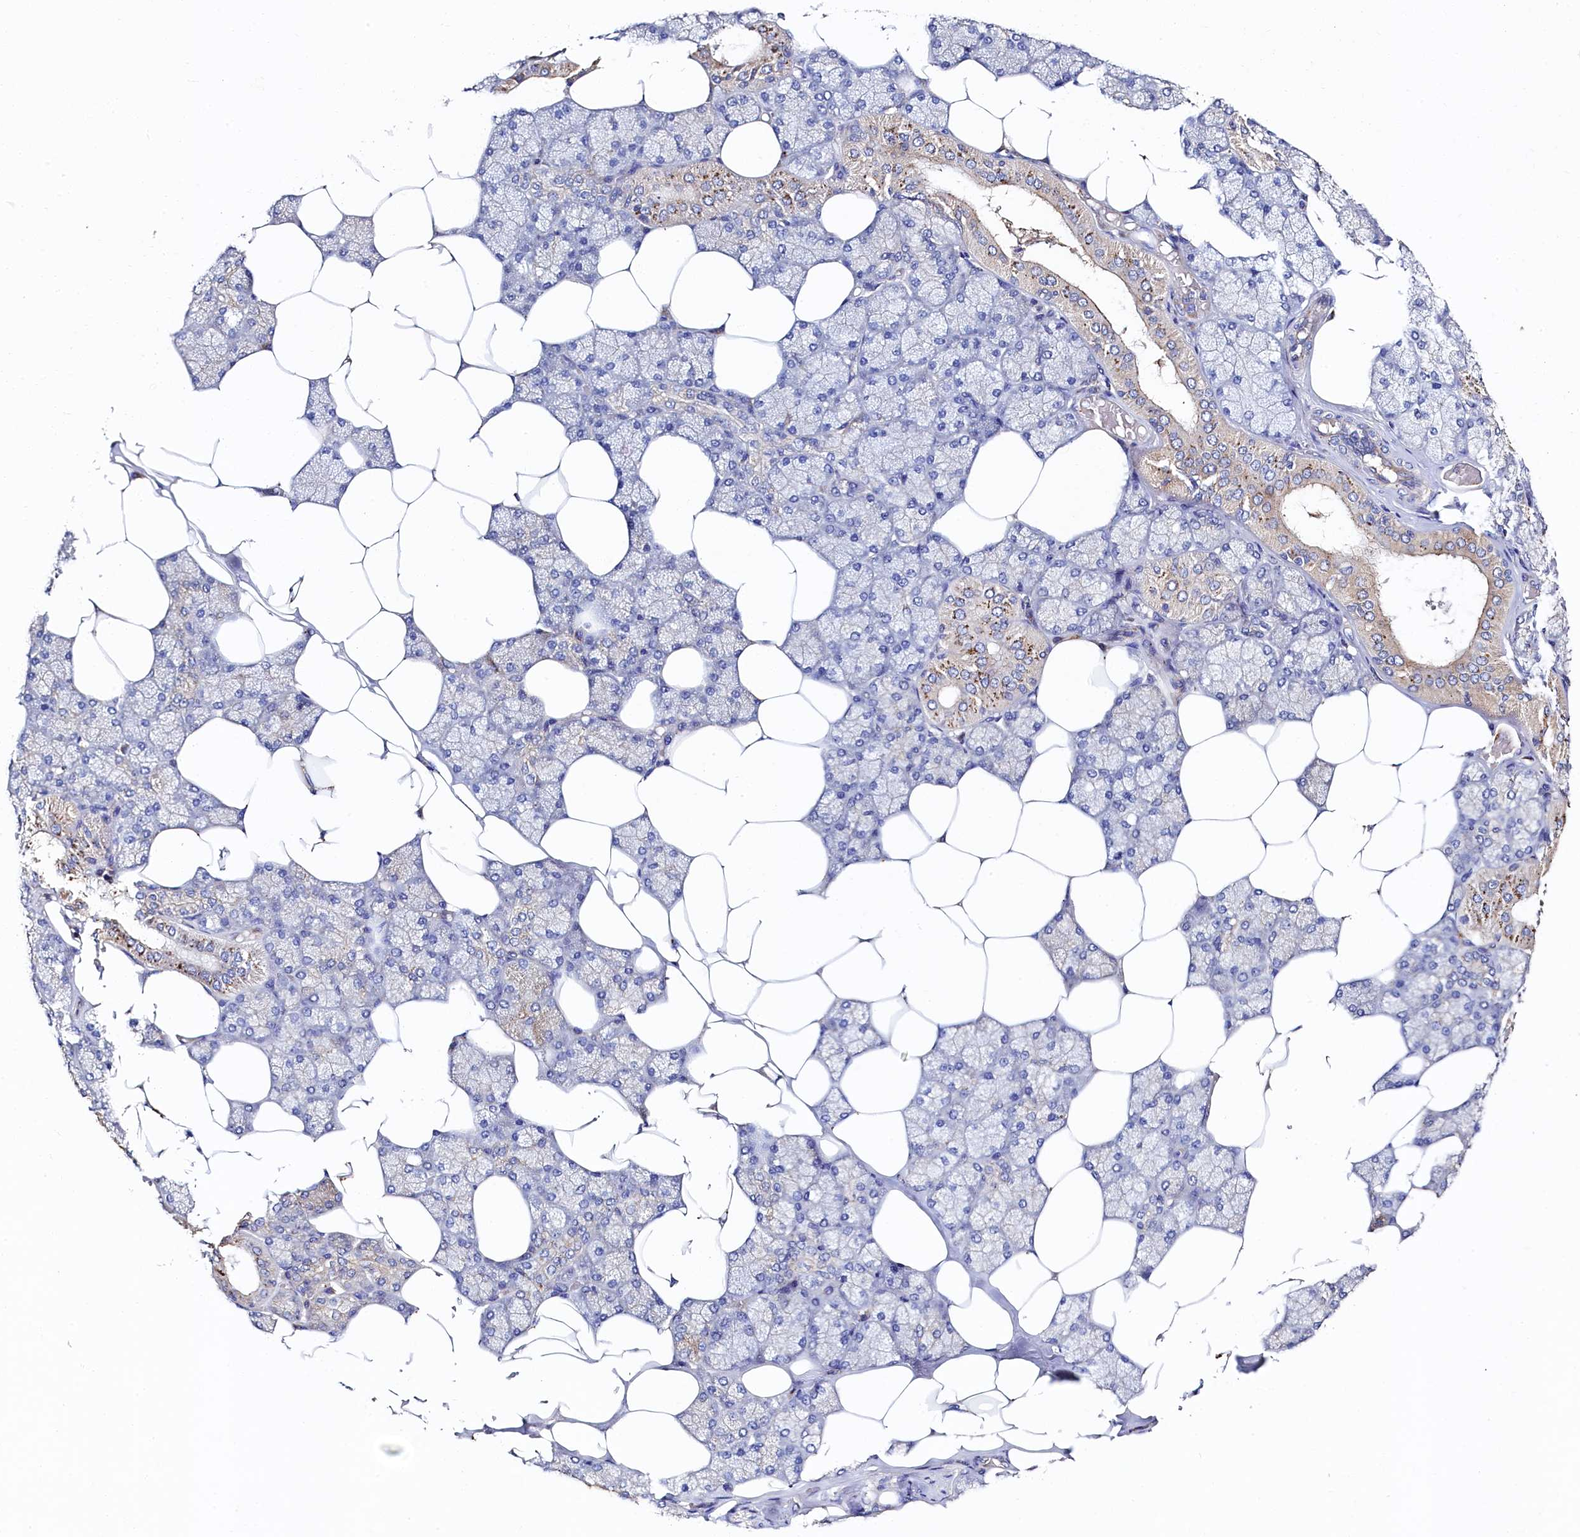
{"staining": {"intensity": "strong", "quantity": "<25%", "location": "cytoplasmic/membranous"}, "tissue": "salivary gland", "cell_type": "Glandular cells", "image_type": "normal", "snomed": [{"axis": "morphology", "description": "Normal tissue, NOS"}, {"axis": "topography", "description": "Salivary gland"}], "caption": "IHC (DAB (3,3'-diaminobenzidine)) staining of benign human salivary gland shows strong cytoplasmic/membranous protein positivity in approximately <25% of glandular cells.", "gene": "TK2", "patient": {"sex": "male", "age": 62}}